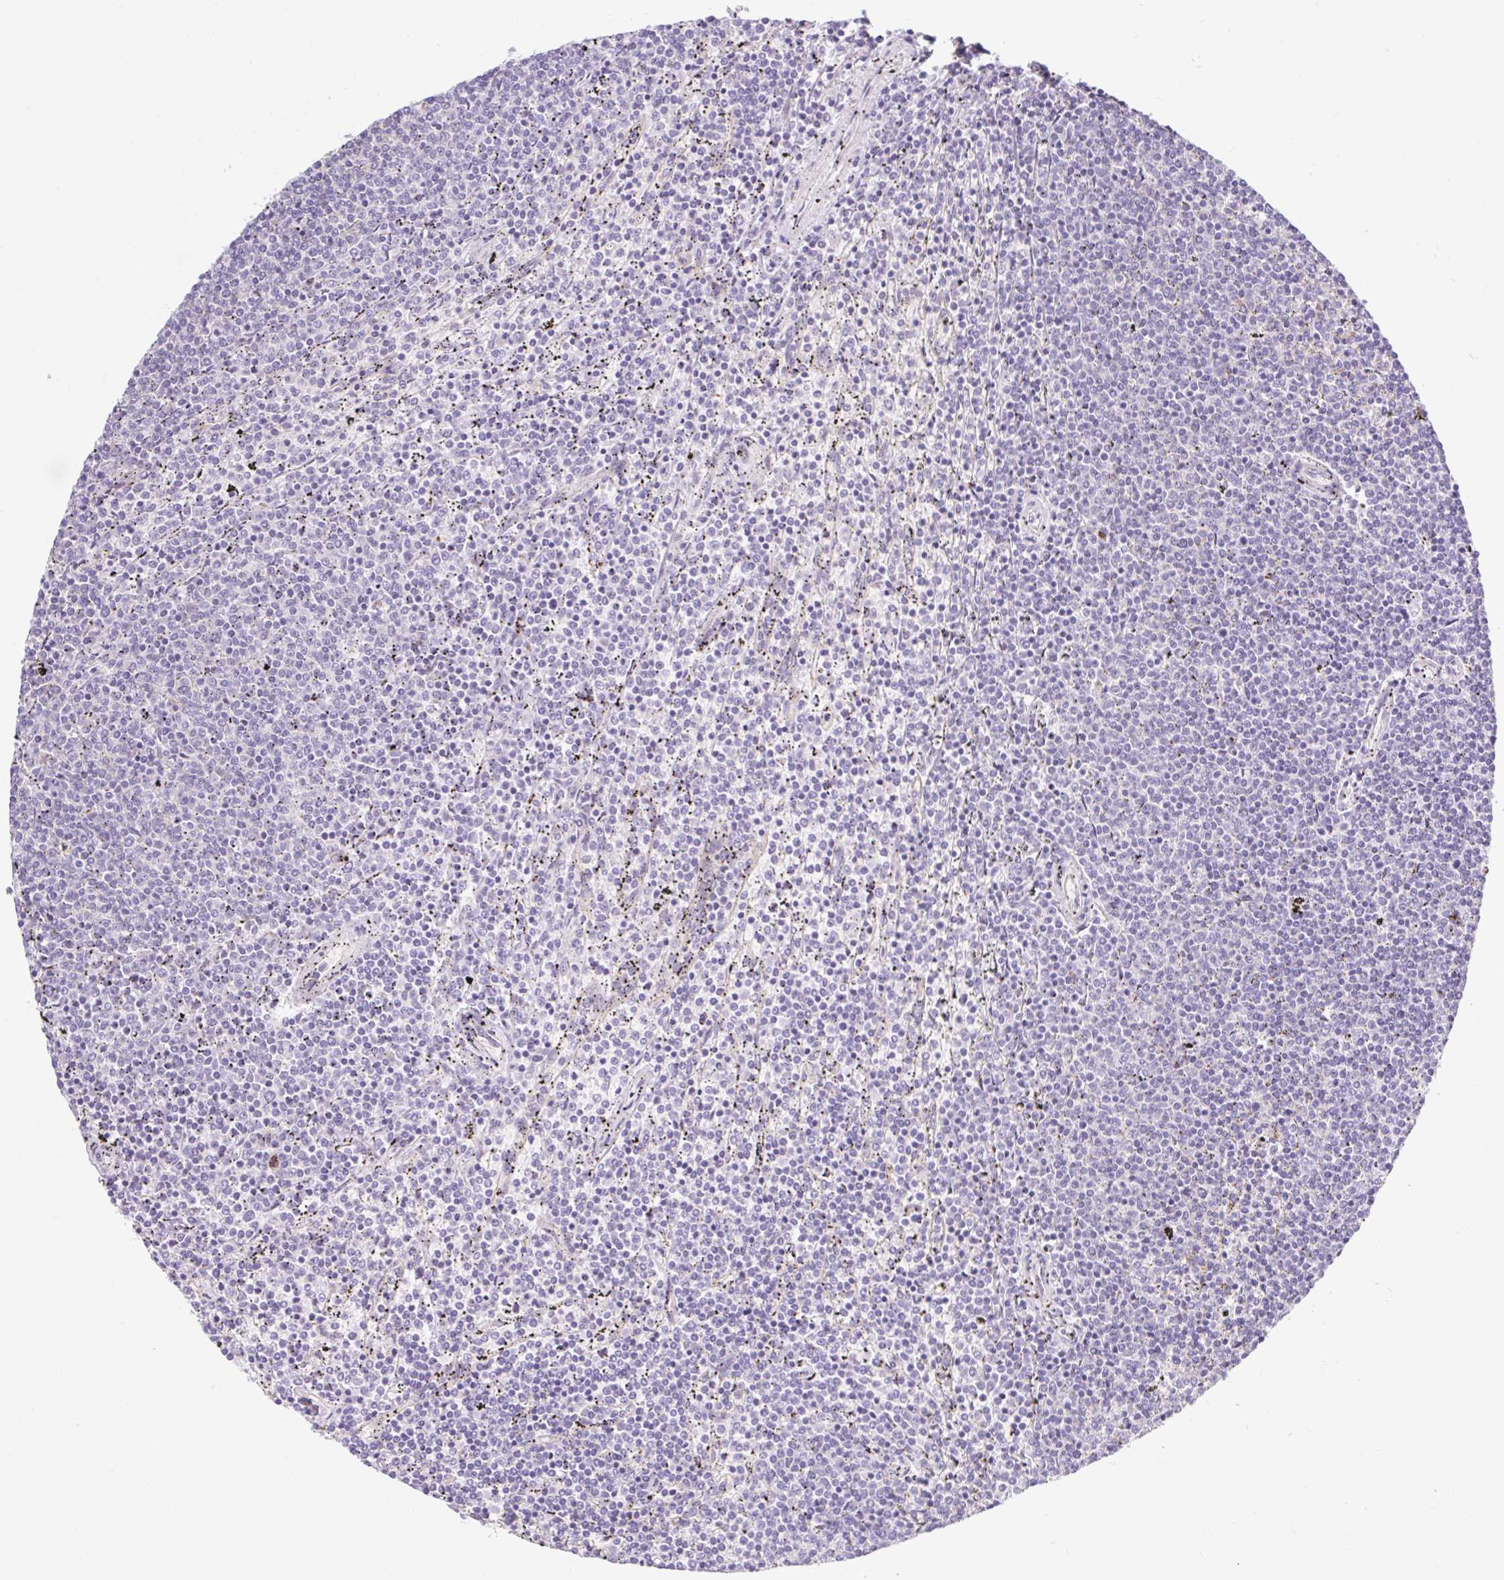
{"staining": {"intensity": "negative", "quantity": "none", "location": "none"}, "tissue": "lymphoma", "cell_type": "Tumor cells", "image_type": "cancer", "snomed": [{"axis": "morphology", "description": "Malignant lymphoma, non-Hodgkin's type, Low grade"}, {"axis": "topography", "description": "Spleen"}], "caption": "This is an IHC image of human low-grade malignant lymphoma, non-Hodgkin's type. There is no positivity in tumor cells.", "gene": "BCAS1", "patient": {"sex": "female", "age": 50}}